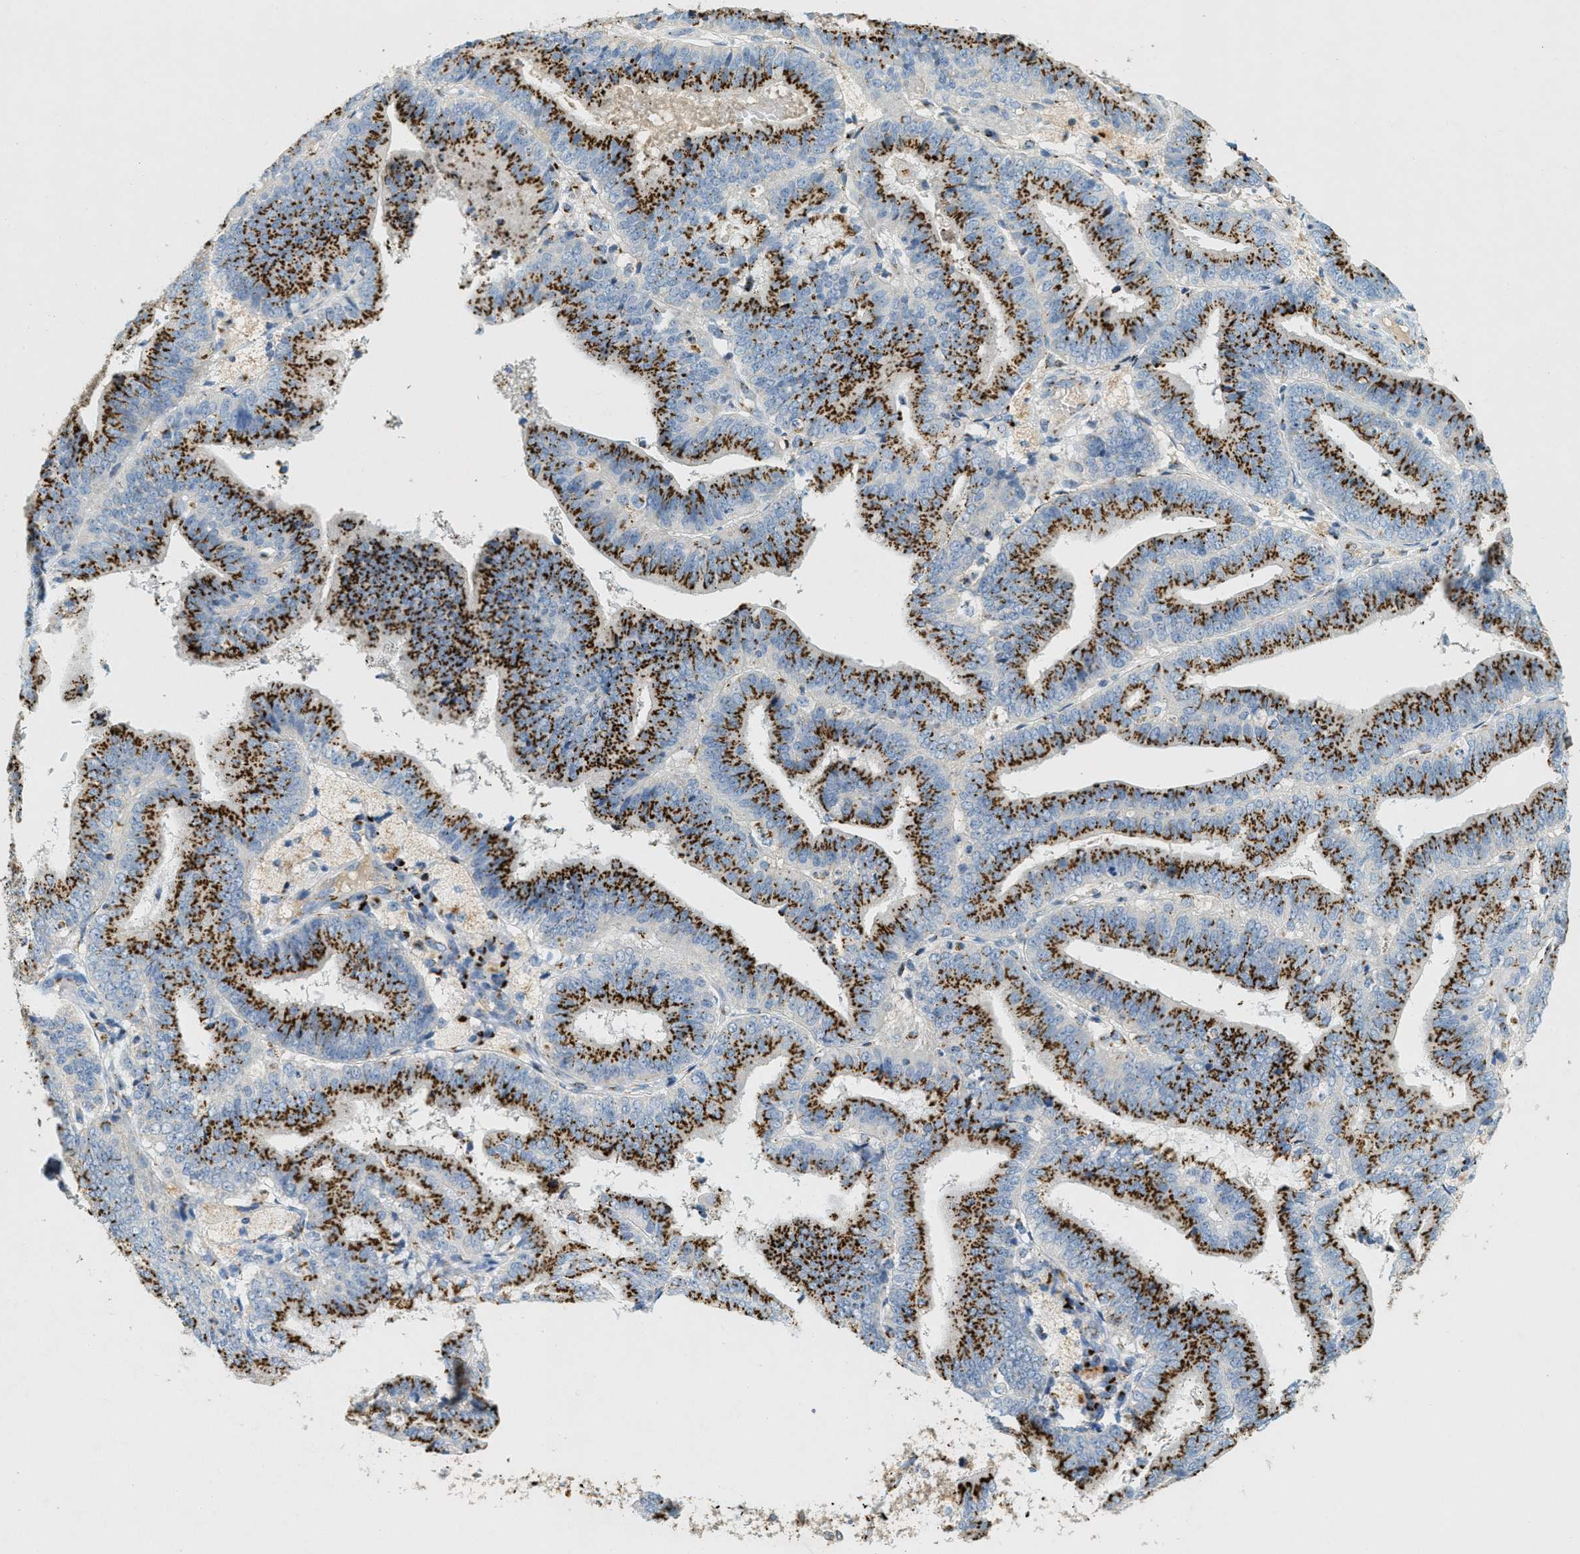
{"staining": {"intensity": "strong", "quantity": ">75%", "location": "cytoplasmic/membranous"}, "tissue": "endometrial cancer", "cell_type": "Tumor cells", "image_type": "cancer", "snomed": [{"axis": "morphology", "description": "Adenocarcinoma, NOS"}, {"axis": "topography", "description": "Endometrium"}], "caption": "IHC of human adenocarcinoma (endometrial) demonstrates high levels of strong cytoplasmic/membranous expression in approximately >75% of tumor cells. The staining was performed using DAB (3,3'-diaminobenzidine) to visualize the protein expression in brown, while the nuclei were stained in blue with hematoxylin (Magnification: 20x).", "gene": "ENTPD4", "patient": {"sex": "female", "age": 63}}